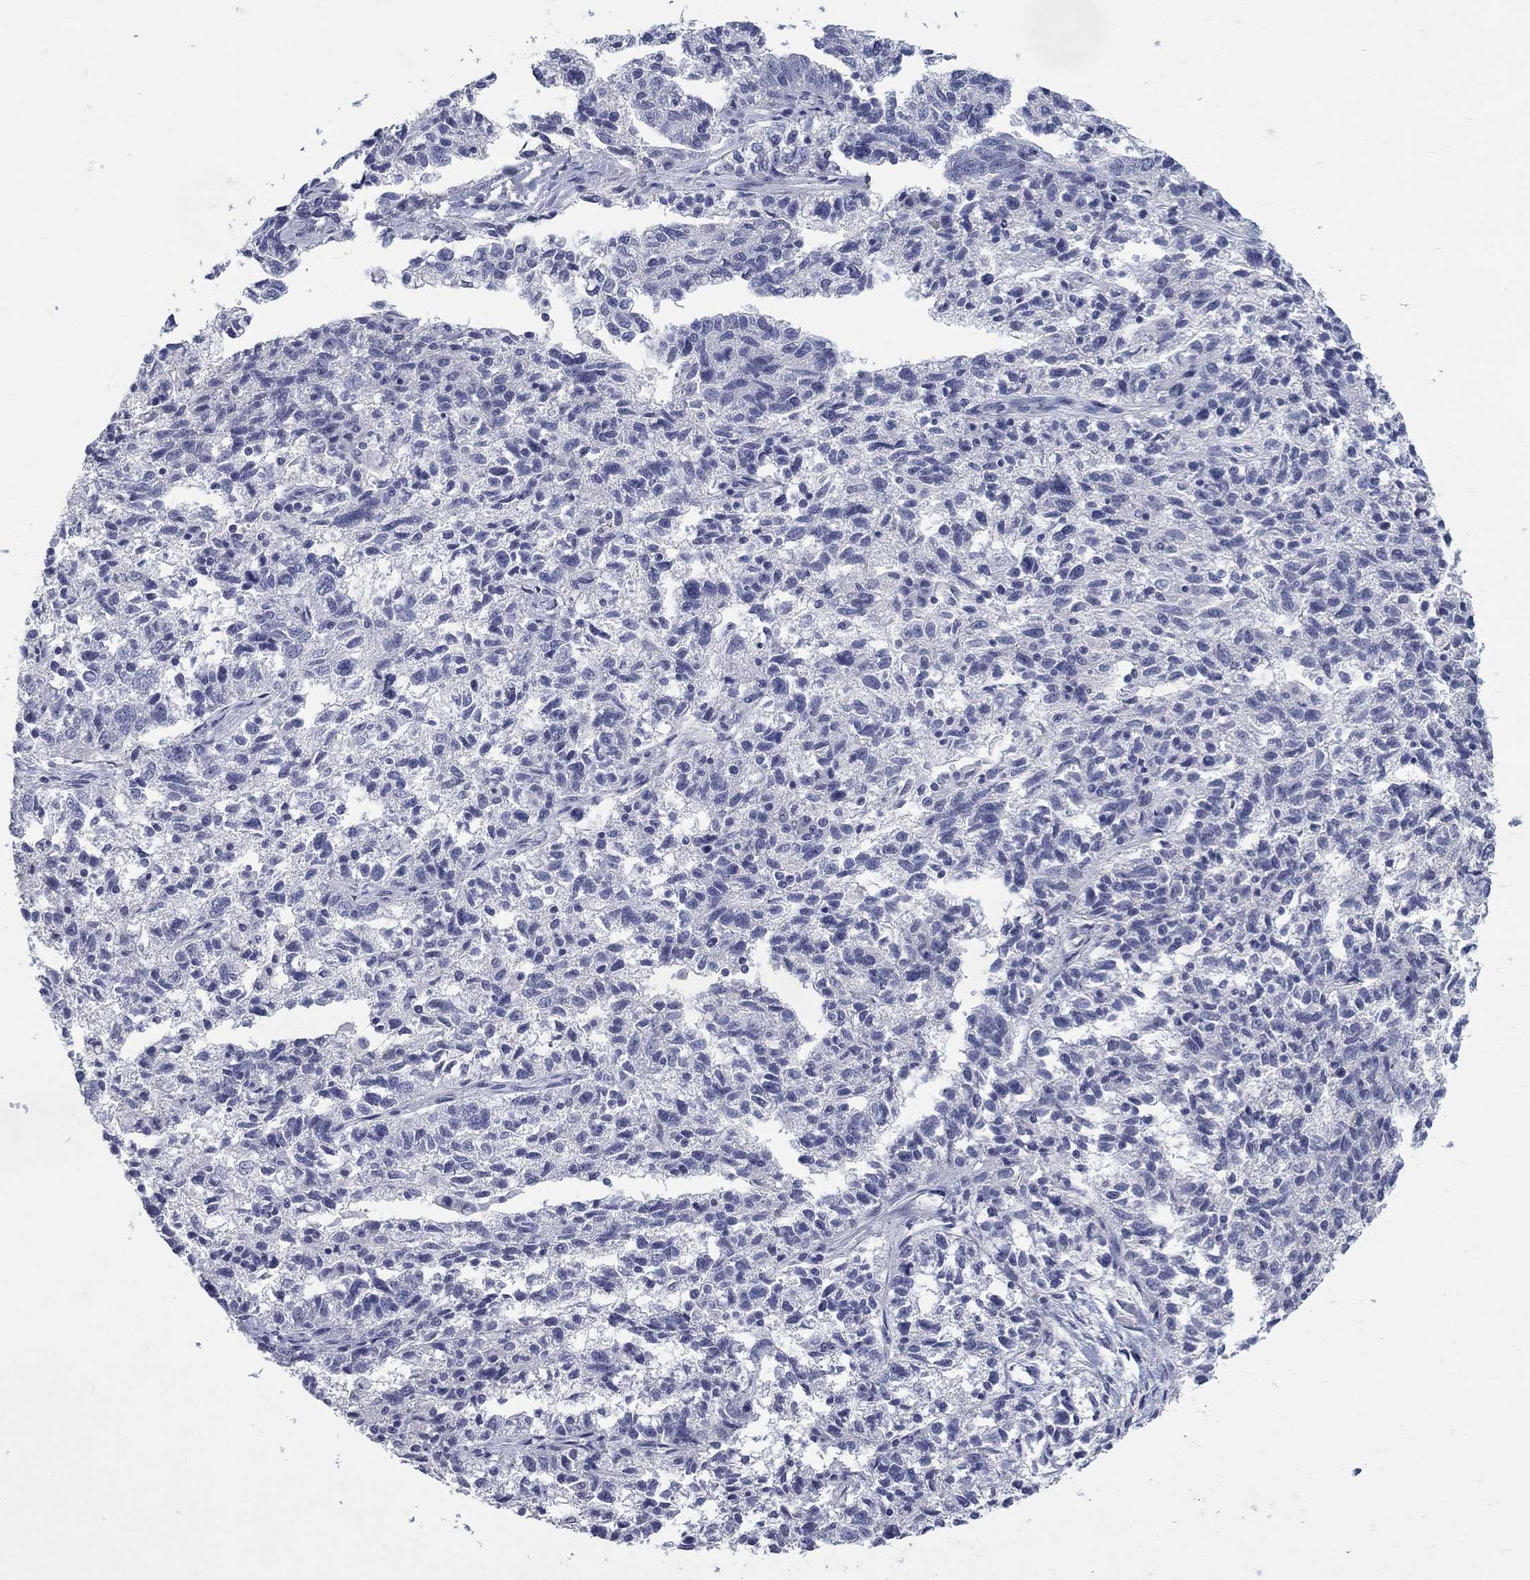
{"staining": {"intensity": "negative", "quantity": "none", "location": "none"}, "tissue": "ovarian cancer", "cell_type": "Tumor cells", "image_type": "cancer", "snomed": [{"axis": "morphology", "description": "Cystadenocarcinoma, serous, NOS"}, {"axis": "topography", "description": "Ovary"}], "caption": "DAB immunohistochemical staining of human ovarian cancer displays no significant staining in tumor cells.", "gene": "ELAVL4", "patient": {"sex": "female", "age": 71}}